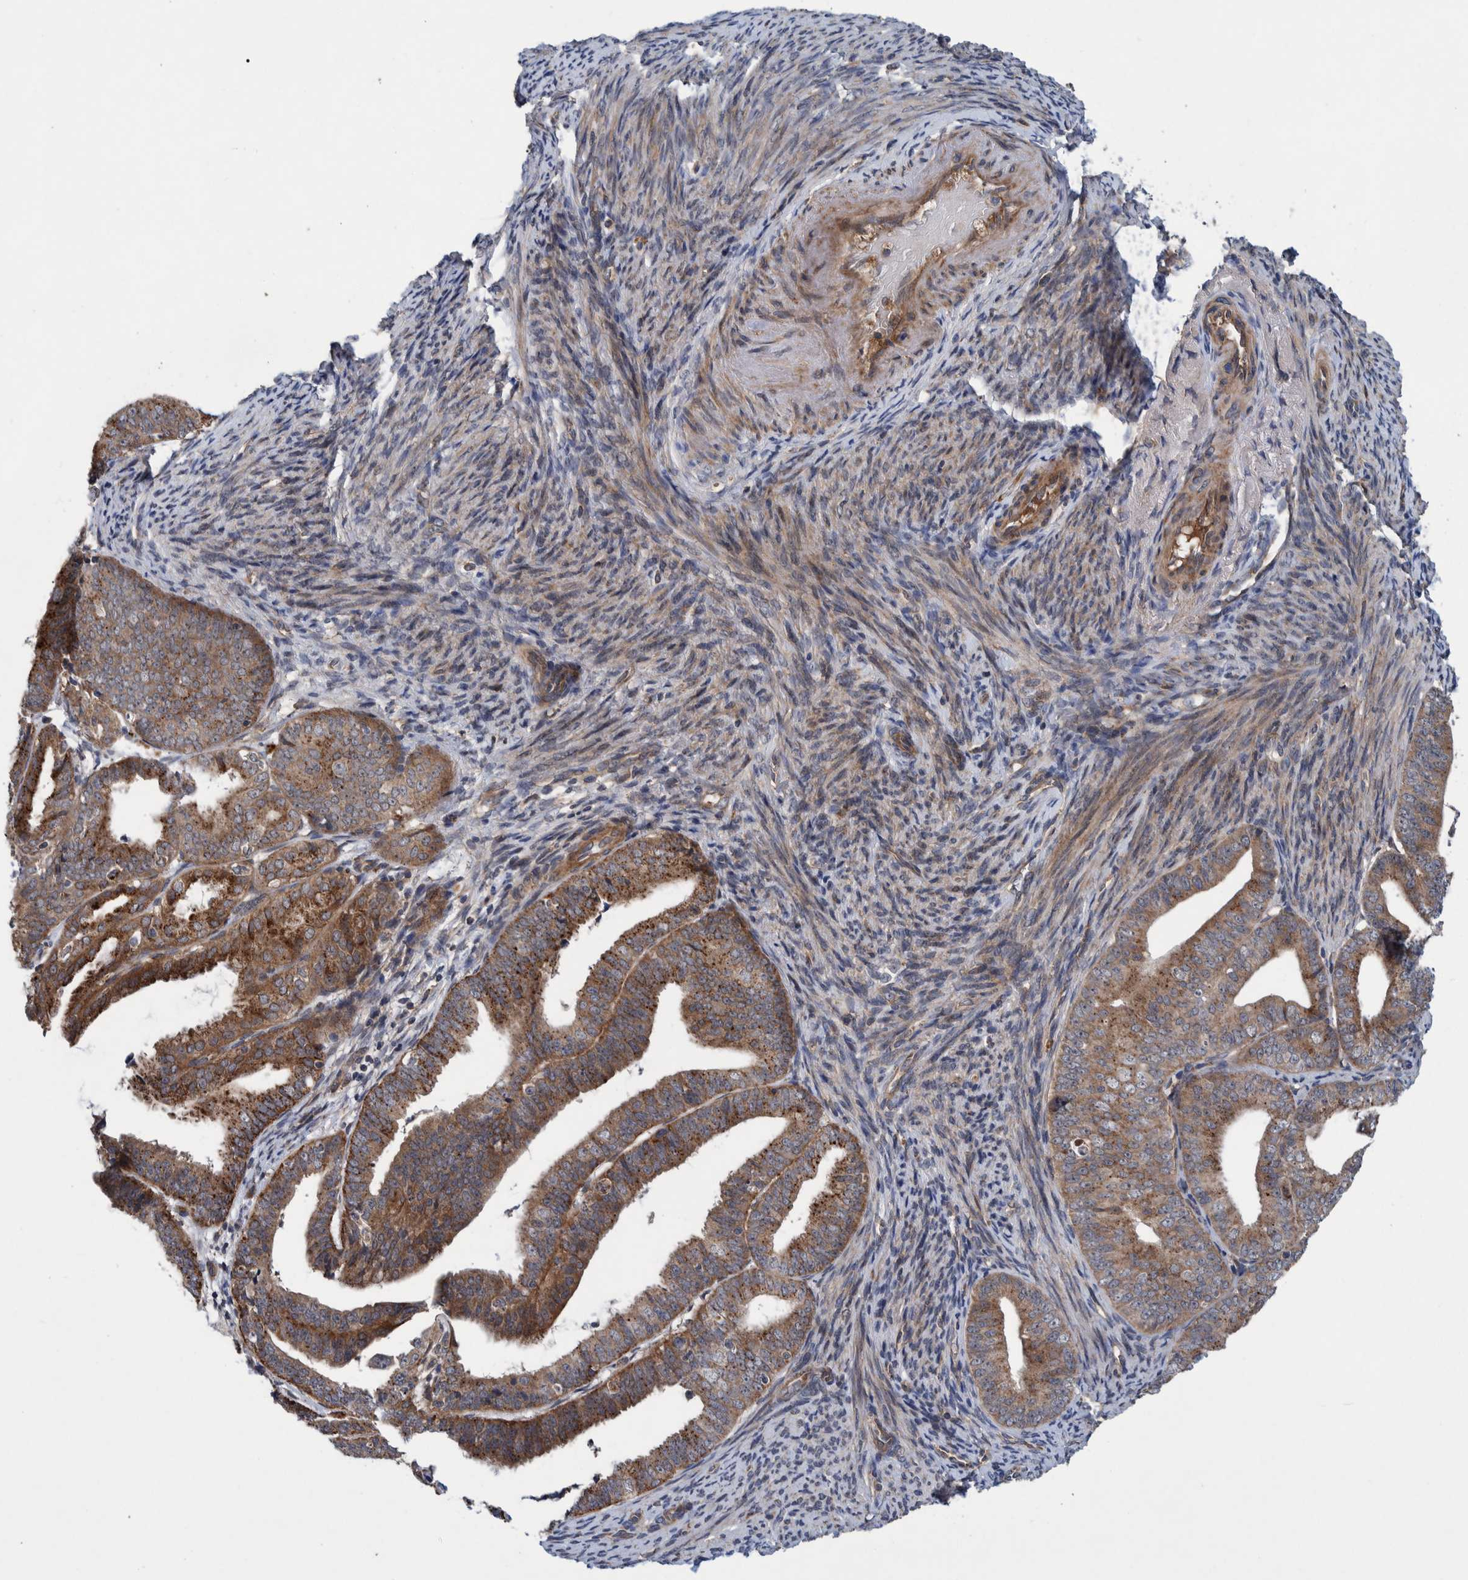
{"staining": {"intensity": "moderate", "quantity": ">75%", "location": "cytoplasmic/membranous"}, "tissue": "endometrial cancer", "cell_type": "Tumor cells", "image_type": "cancer", "snomed": [{"axis": "morphology", "description": "Adenocarcinoma, NOS"}, {"axis": "topography", "description": "Endometrium"}], "caption": "Immunohistochemical staining of human endometrial cancer reveals medium levels of moderate cytoplasmic/membranous staining in approximately >75% of tumor cells.", "gene": "ITIH3", "patient": {"sex": "female", "age": 63}}